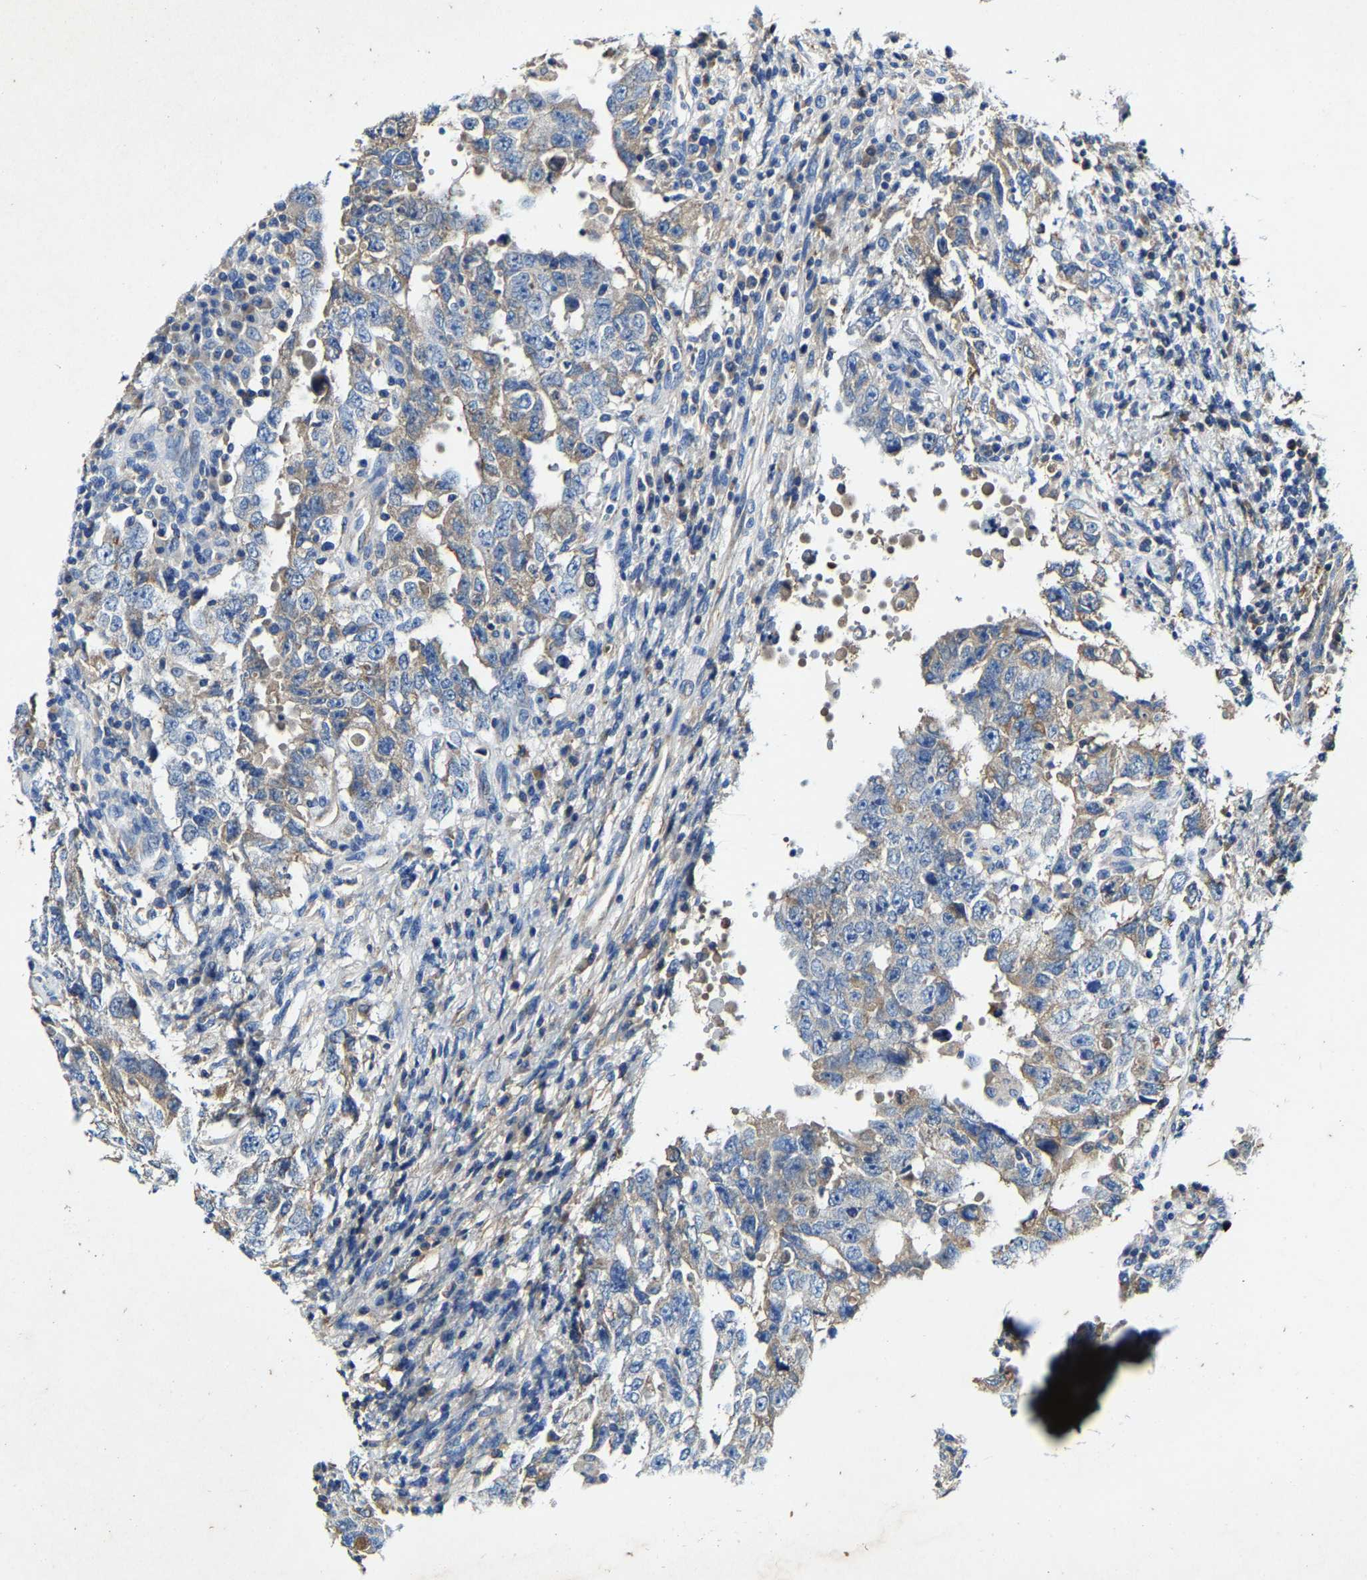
{"staining": {"intensity": "weak", "quantity": "<25%", "location": "cytoplasmic/membranous"}, "tissue": "testis cancer", "cell_type": "Tumor cells", "image_type": "cancer", "snomed": [{"axis": "morphology", "description": "Carcinoma, Embryonal, NOS"}, {"axis": "topography", "description": "Testis"}], "caption": "Immunohistochemical staining of human embryonal carcinoma (testis) reveals no significant positivity in tumor cells.", "gene": "SLC25A25", "patient": {"sex": "male", "age": 26}}